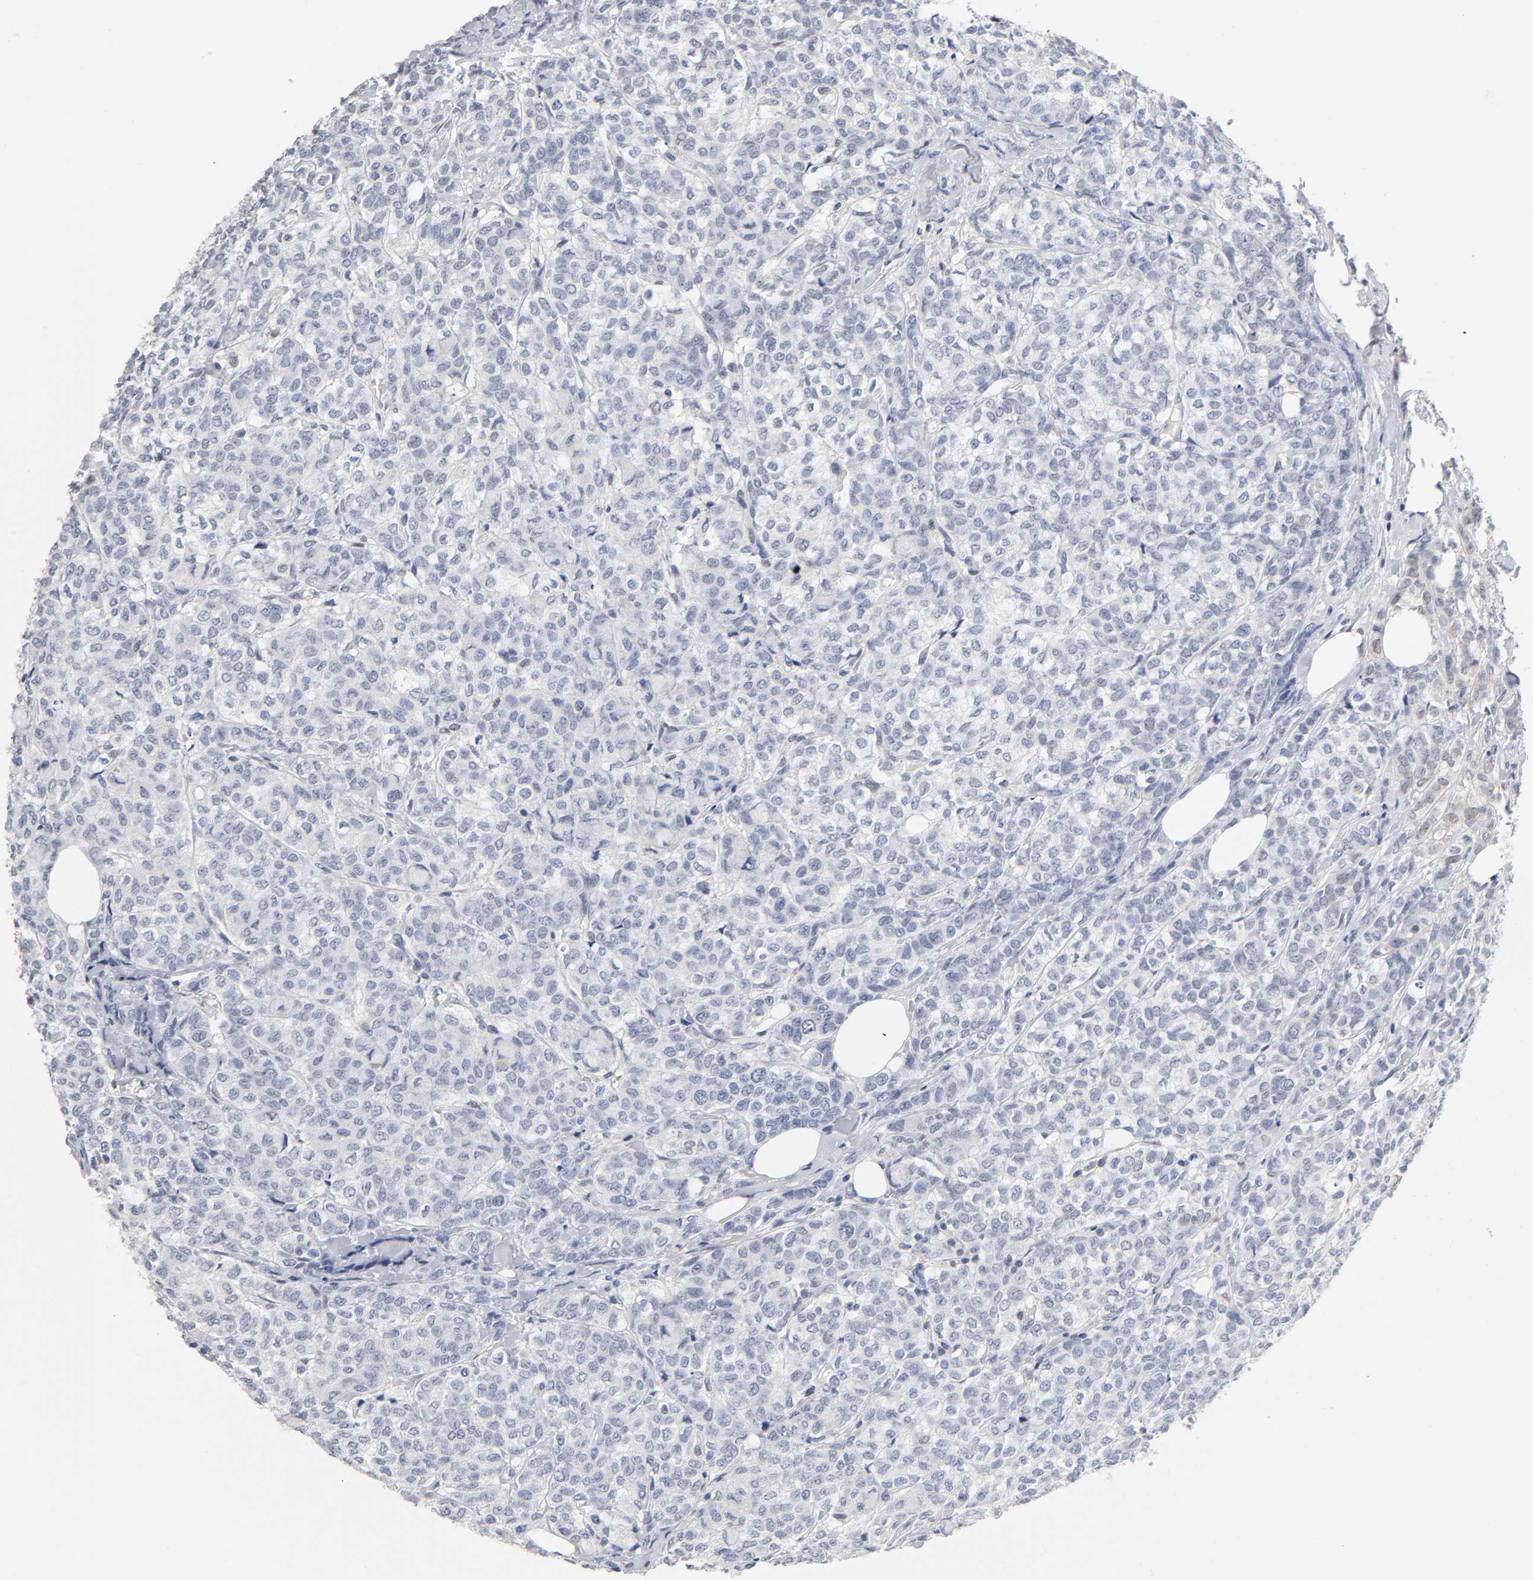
{"staining": {"intensity": "negative", "quantity": "none", "location": "none"}, "tissue": "breast cancer", "cell_type": "Tumor cells", "image_type": "cancer", "snomed": [{"axis": "morphology", "description": "Lobular carcinoma"}, {"axis": "topography", "description": "Breast"}], "caption": "Tumor cells are negative for protein expression in human breast cancer.", "gene": "NFATC1", "patient": {"sex": "female", "age": 60}}